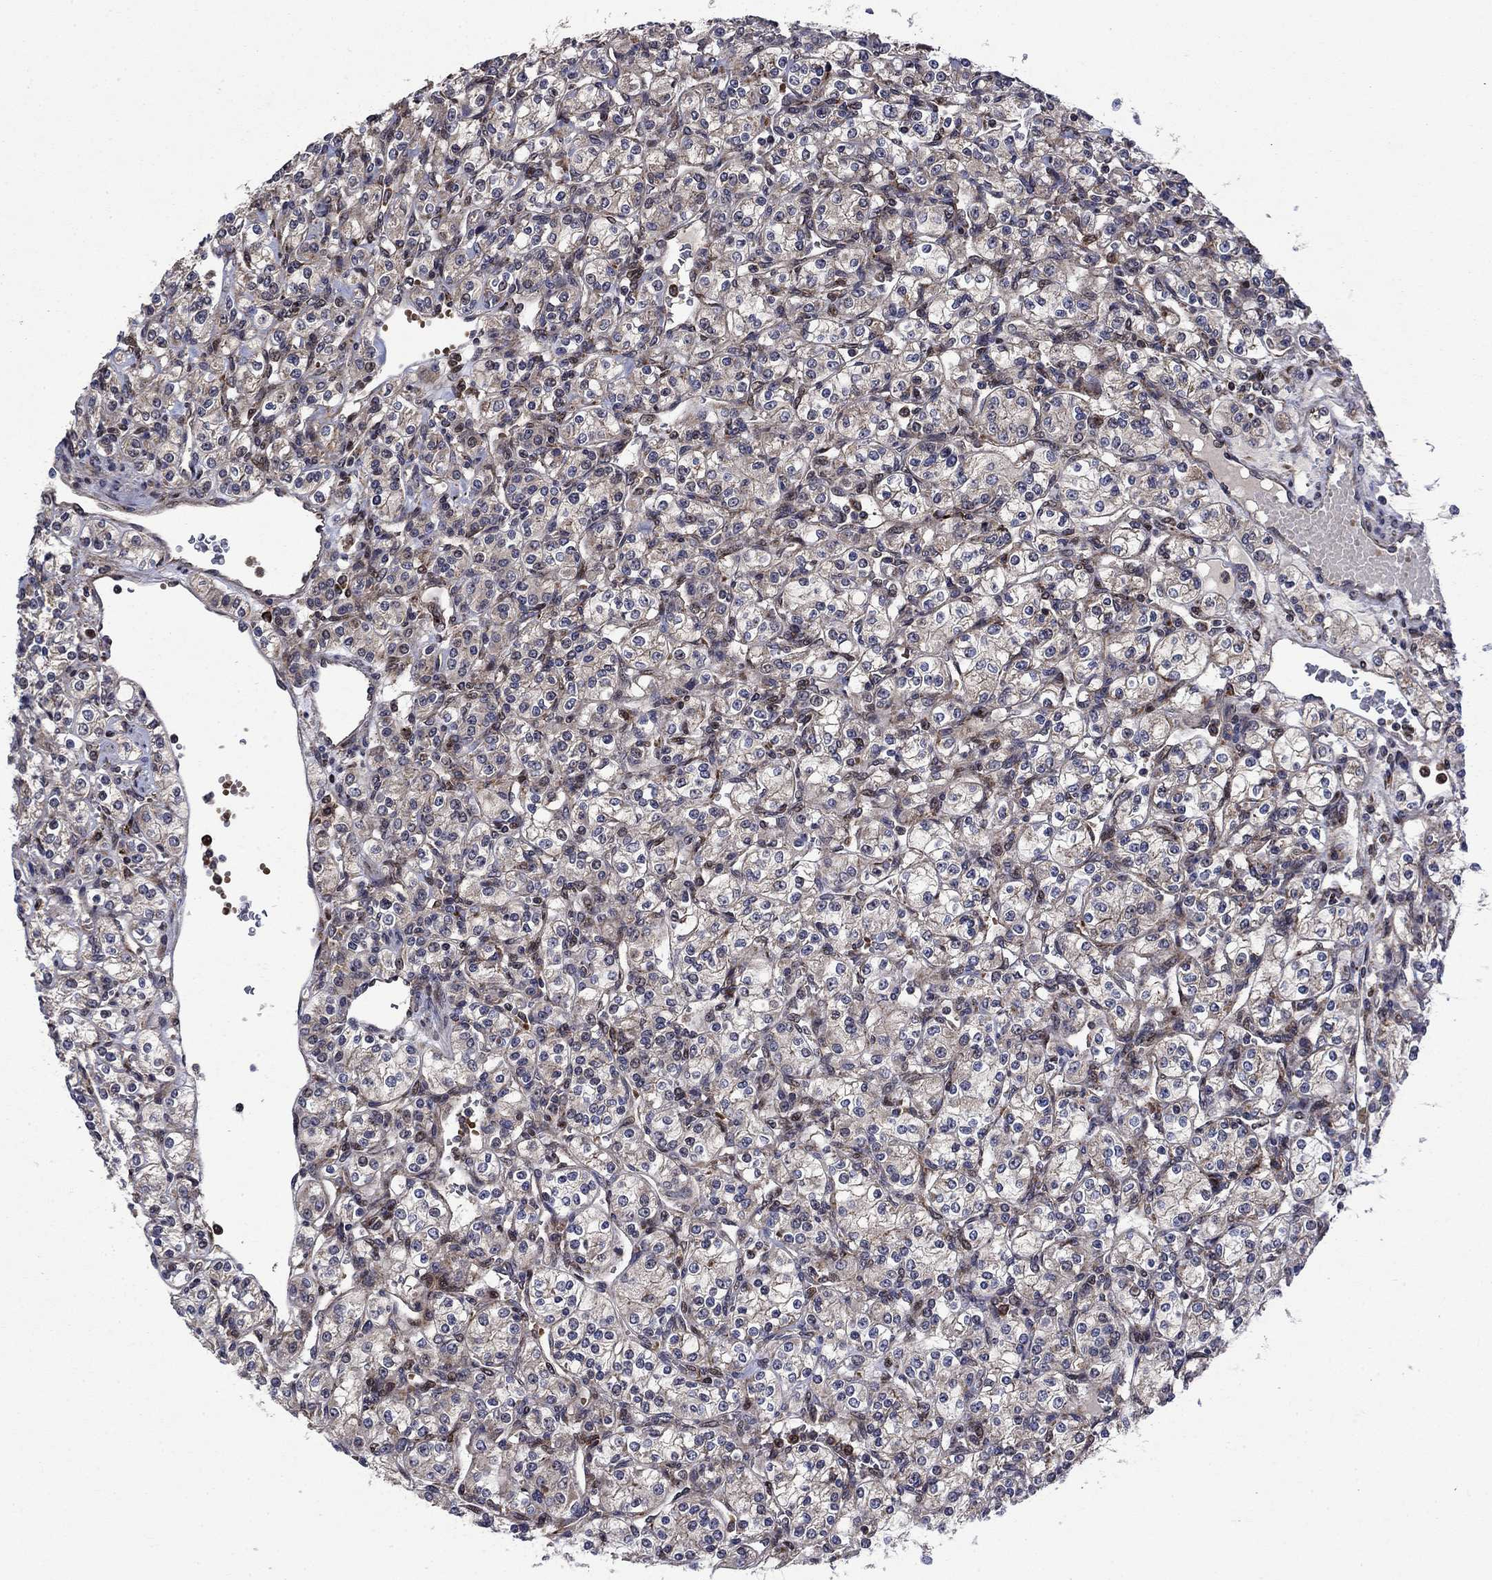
{"staining": {"intensity": "weak", "quantity": "25%-75%", "location": "cytoplasmic/membranous"}, "tissue": "renal cancer", "cell_type": "Tumor cells", "image_type": "cancer", "snomed": [{"axis": "morphology", "description": "Adenocarcinoma, NOS"}, {"axis": "topography", "description": "Kidney"}], "caption": "This micrograph shows renal adenocarcinoma stained with immunohistochemistry to label a protein in brown. The cytoplasmic/membranous of tumor cells show weak positivity for the protein. Nuclei are counter-stained blue.", "gene": "AGTPBP1", "patient": {"sex": "male", "age": 77}}